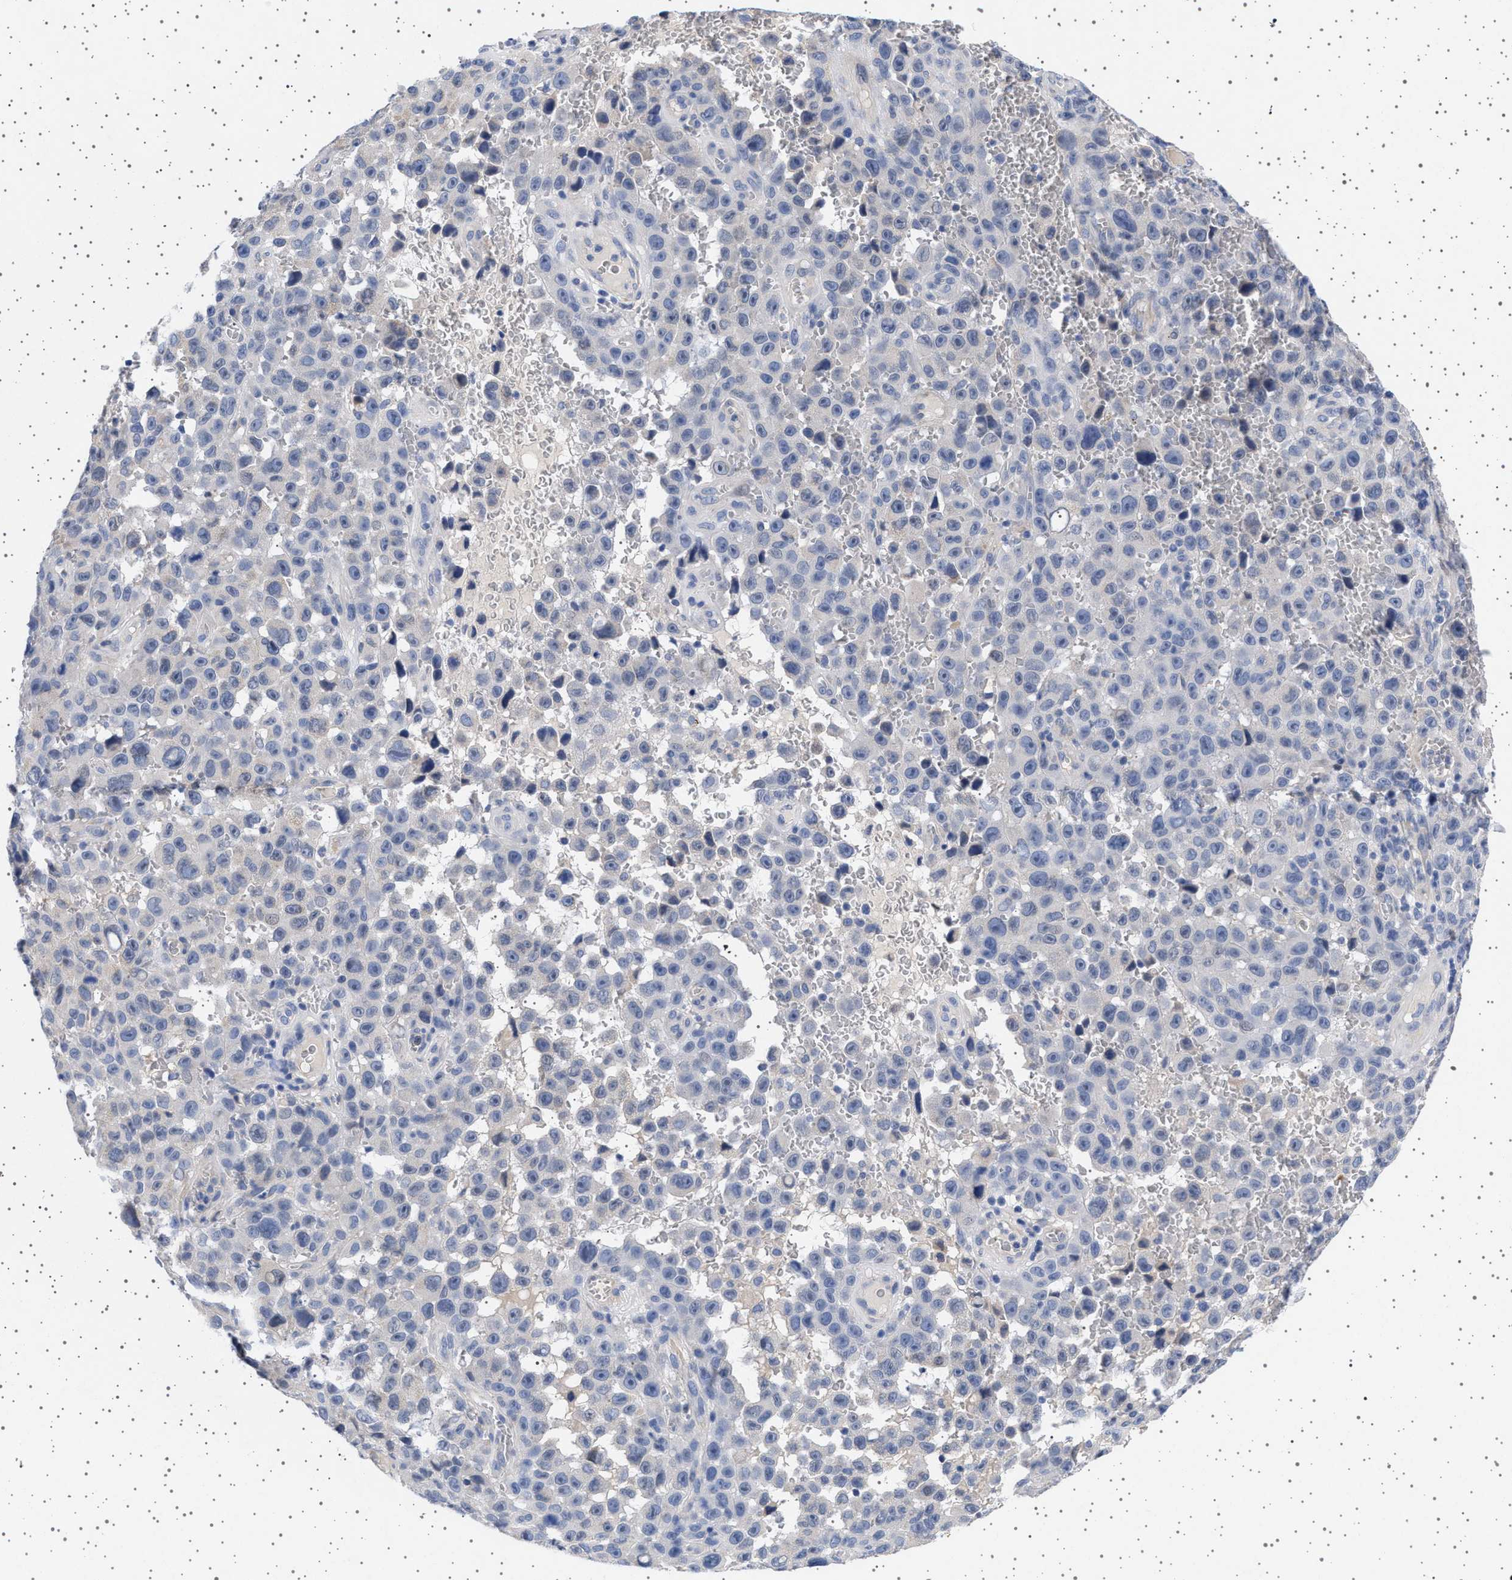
{"staining": {"intensity": "negative", "quantity": "none", "location": "none"}, "tissue": "melanoma", "cell_type": "Tumor cells", "image_type": "cancer", "snomed": [{"axis": "morphology", "description": "Malignant melanoma, NOS"}, {"axis": "topography", "description": "Skin"}], "caption": "The IHC photomicrograph has no significant expression in tumor cells of melanoma tissue. The staining is performed using DAB (3,3'-diaminobenzidine) brown chromogen with nuclei counter-stained in using hematoxylin.", "gene": "TRMT10B", "patient": {"sex": "female", "age": 82}}